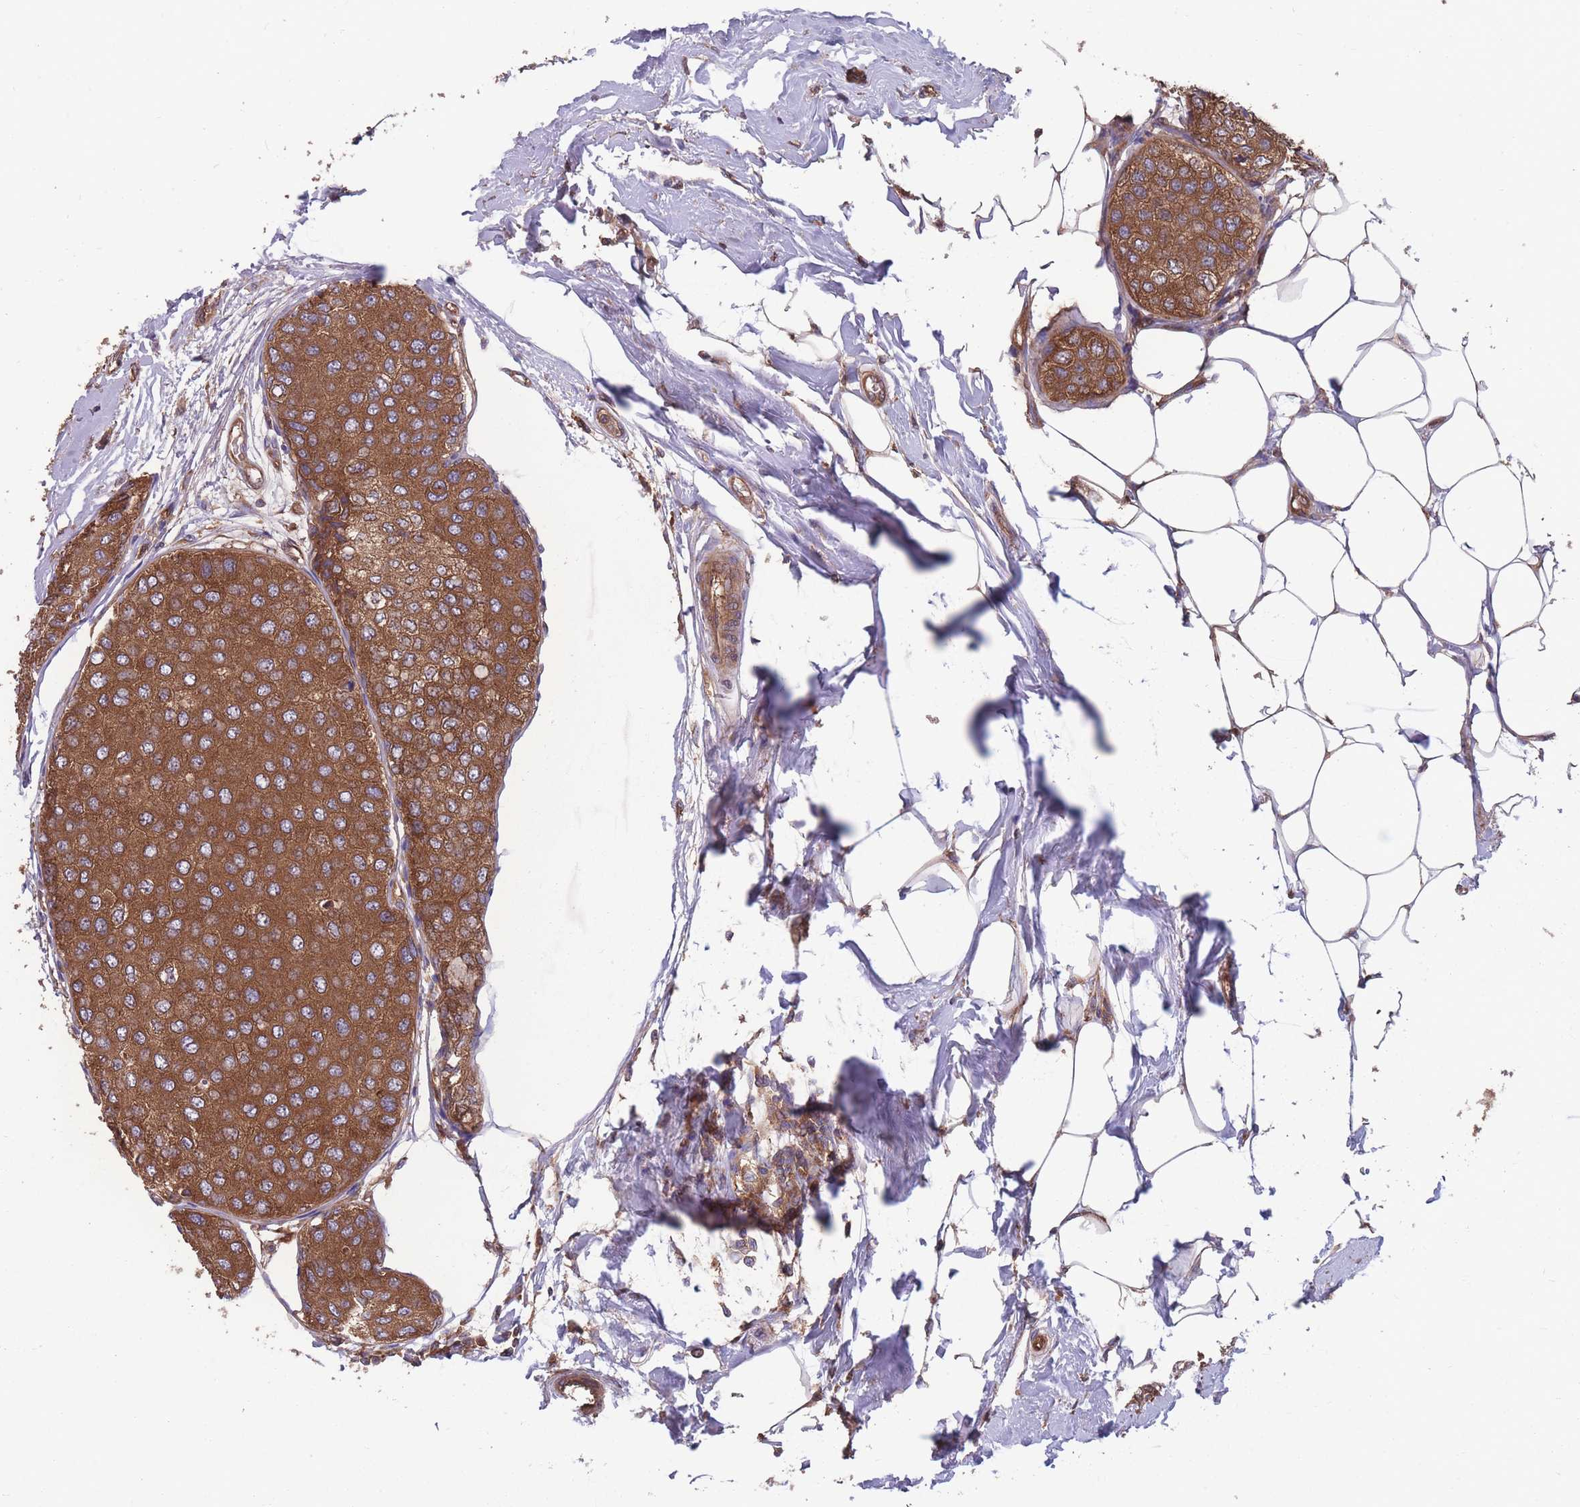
{"staining": {"intensity": "moderate", "quantity": ">75%", "location": "cytoplasmic/membranous"}, "tissue": "breast cancer", "cell_type": "Tumor cells", "image_type": "cancer", "snomed": [{"axis": "morphology", "description": "Duct carcinoma"}, {"axis": "topography", "description": "Breast"}], "caption": "The histopathology image demonstrates a brown stain indicating the presence of a protein in the cytoplasmic/membranous of tumor cells in infiltrating ductal carcinoma (breast). (DAB IHC, brown staining for protein, blue staining for nuclei).", "gene": "ZPR1", "patient": {"sex": "female", "age": 72}}